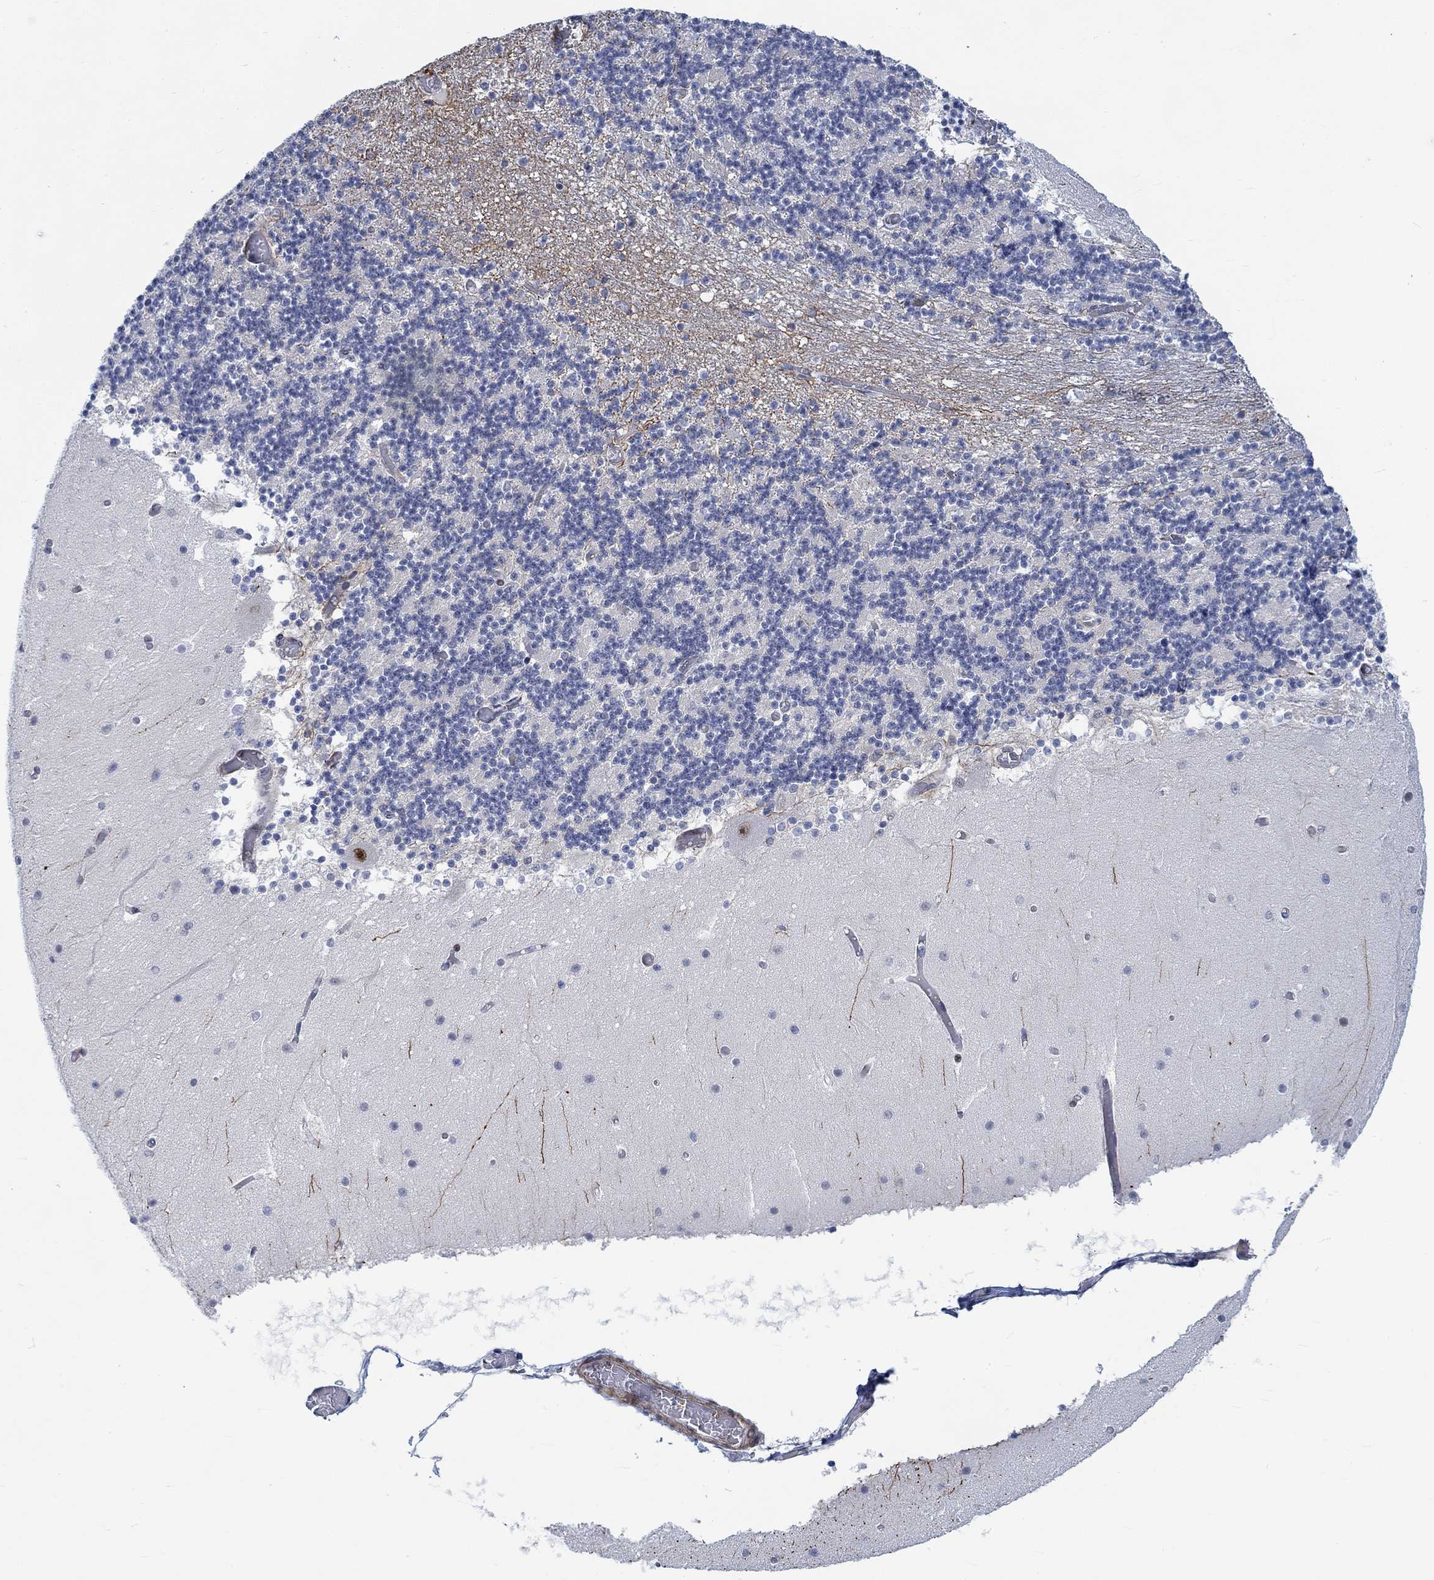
{"staining": {"intensity": "negative", "quantity": "none", "location": "none"}, "tissue": "cerebellum", "cell_type": "Cells in granular layer", "image_type": "normal", "snomed": [{"axis": "morphology", "description": "Normal tissue, NOS"}, {"axis": "topography", "description": "Cerebellum"}], "caption": "A high-resolution image shows immunohistochemistry (IHC) staining of benign cerebellum, which displays no significant staining in cells in granular layer.", "gene": "KCNH8", "patient": {"sex": "female", "age": 28}}